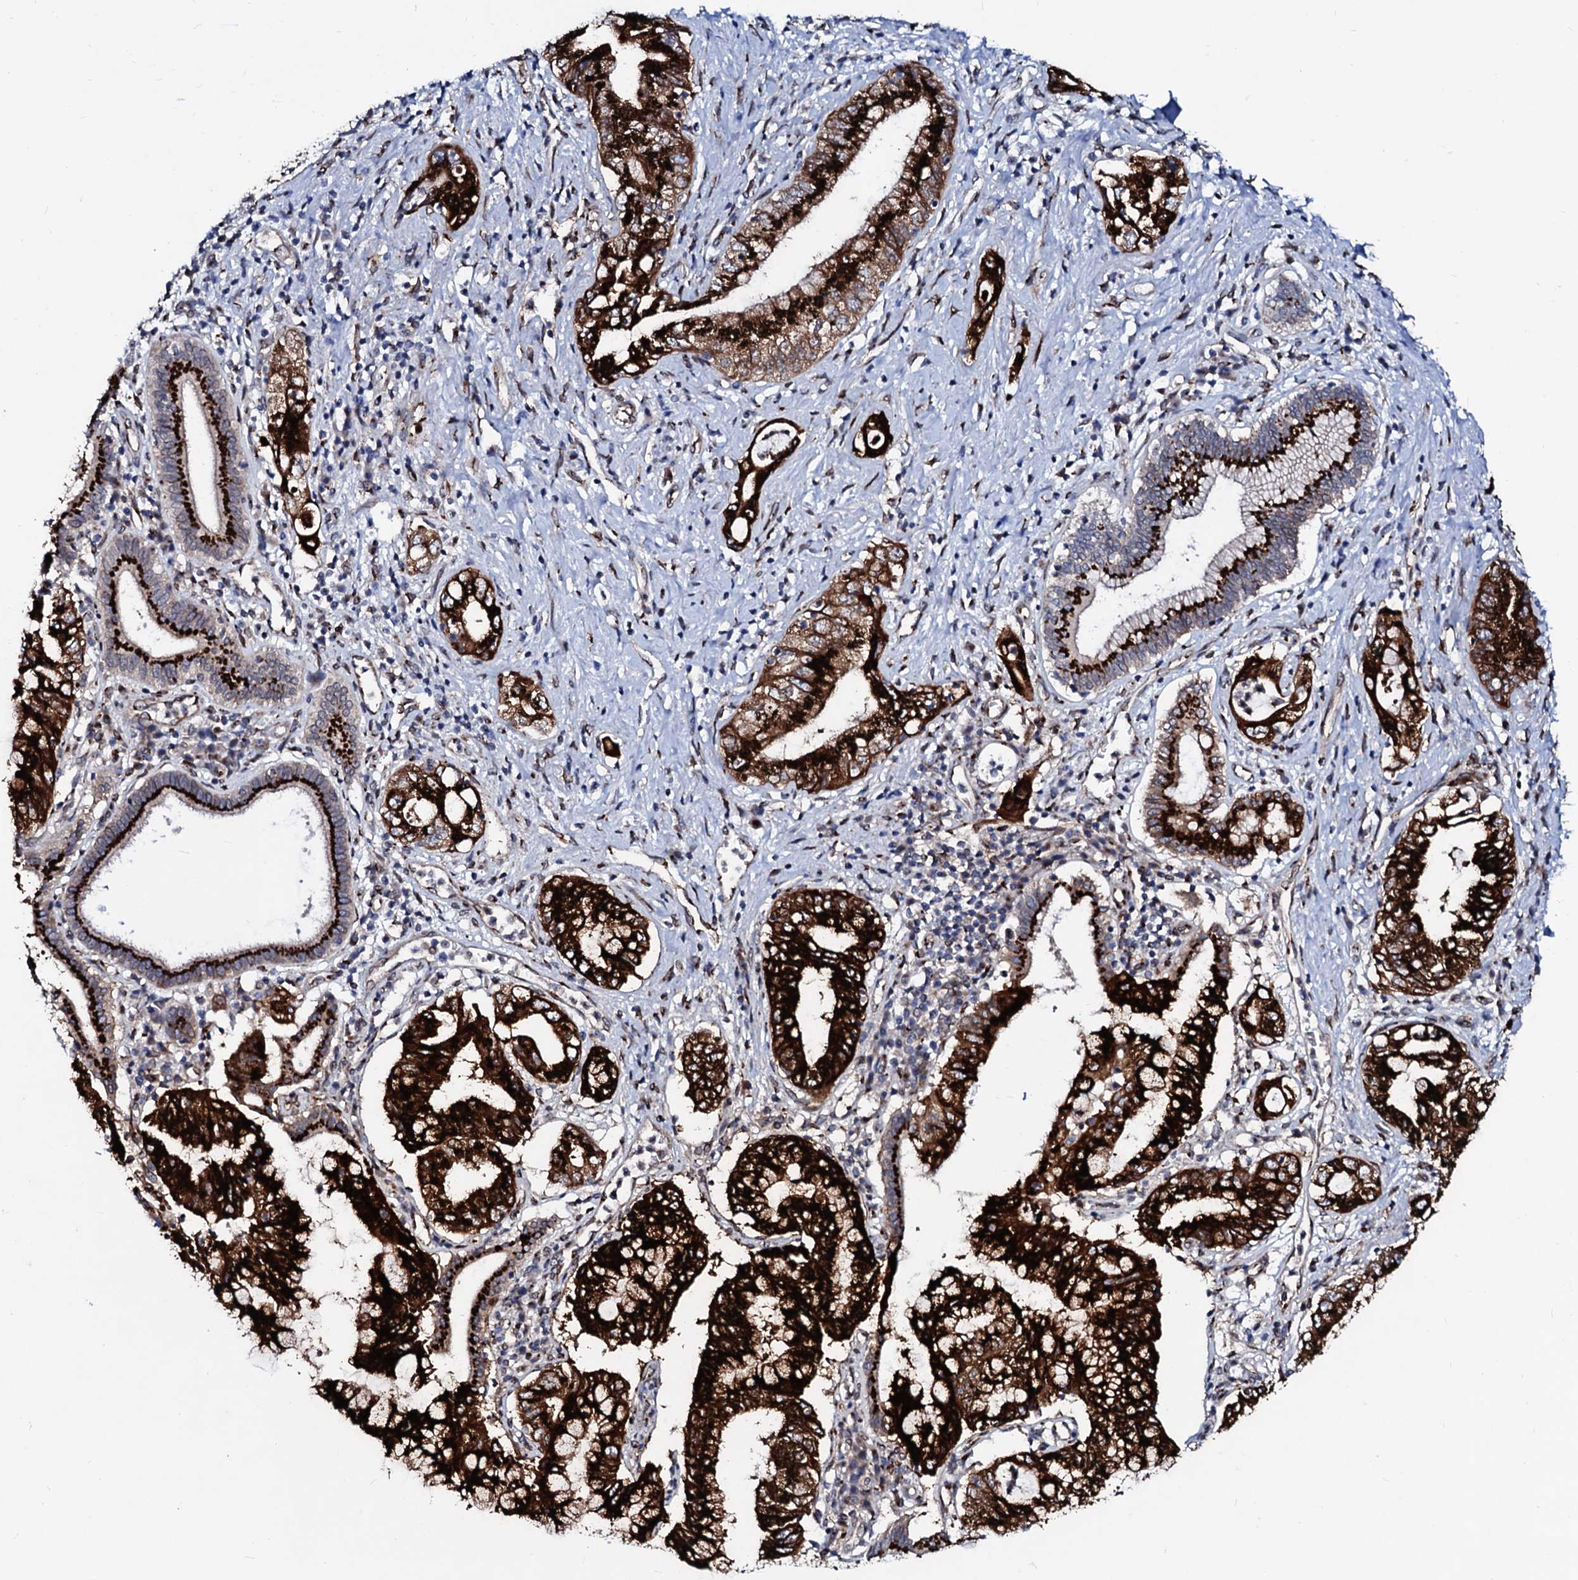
{"staining": {"intensity": "strong", "quantity": ">75%", "location": "cytoplasmic/membranous"}, "tissue": "pancreatic cancer", "cell_type": "Tumor cells", "image_type": "cancer", "snomed": [{"axis": "morphology", "description": "Adenocarcinoma, NOS"}, {"axis": "topography", "description": "Pancreas"}], "caption": "A brown stain highlights strong cytoplasmic/membranous staining of a protein in pancreatic cancer (adenocarcinoma) tumor cells. (DAB (3,3'-diaminobenzidine) IHC, brown staining for protein, blue staining for nuclei).", "gene": "TMCO3", "patient": {"sex": "female", "age": 73}}